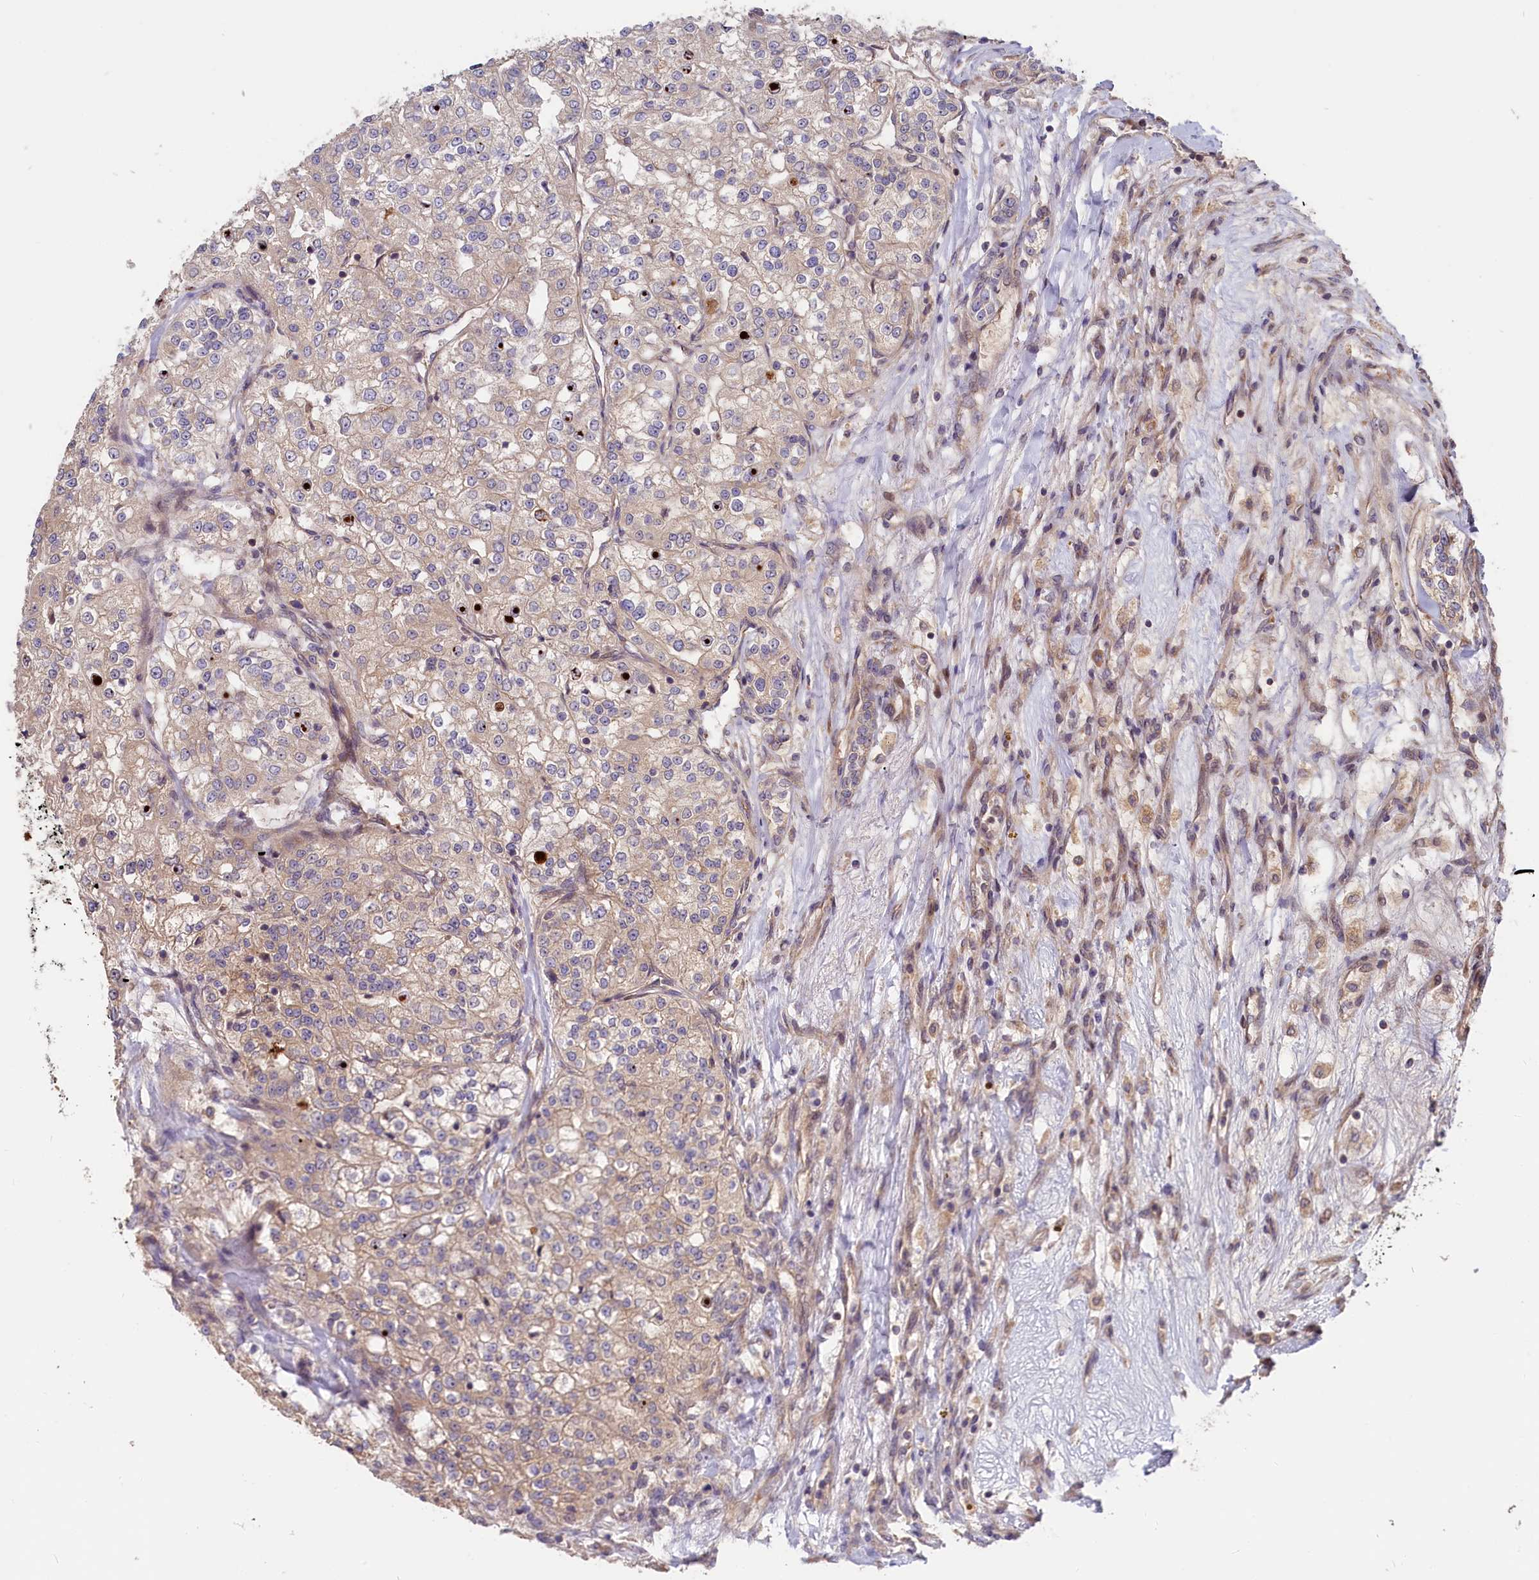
{"staining": {"intensity": "weak", "quantity": "<25%", "location": "cytoplasmic/membranous"}, "tissue": "renal cancer", "cell_type": "Tumor cells", "image_type": "cancer", "snomed": [{"axis": "morphology", "description": "Adenocarcinoma, NOS"}, {"axis": "topography", "description": "Kidney"}], "caption": "Immunohistochemistry (IHC) of human adenocarcinoma (renal) shows no staining in tumor cells.", "gene": "CEP44", "patient": {"sex": "female", "age": 63}}